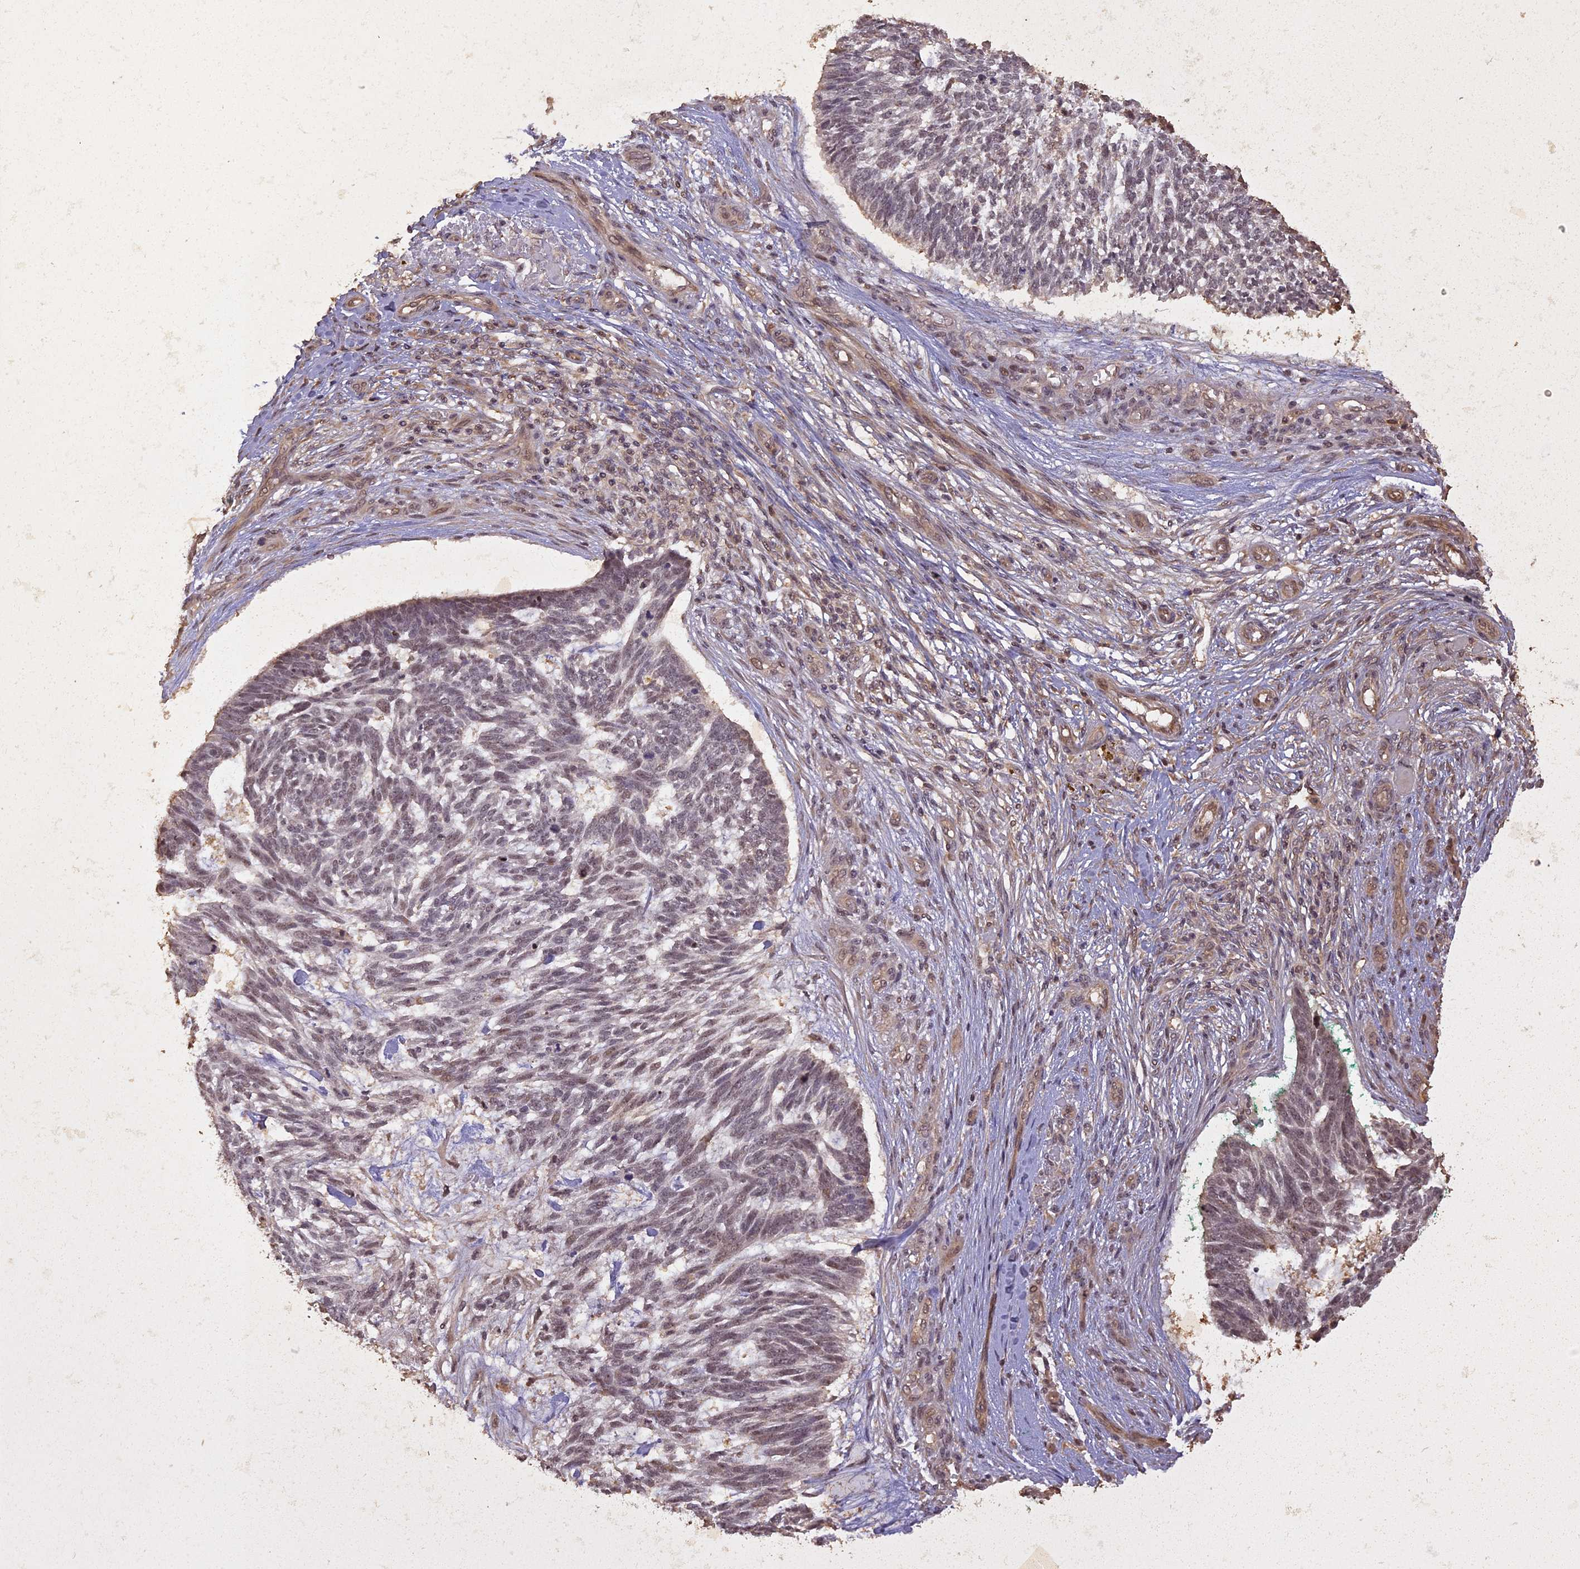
{"staining": {"intensity": "moderate", "quantity": ">75%", "location": "cytoplasmic/membranous,nuclear"}, "tissue": "skin cancer", "cell_type": "Tumor cells", "image_type": "cancer", "snomed": [{"axis": "morphology", "description": "Basal cell carcinoma"}, {"axis": "topography", "description": "Skin"}], "caption": "Human skin cancer stained with a protein marker demonstrates moderate staining in tumor cells.", "gene": "LIN37", "patient": {"sex": "male", "age": 88}}